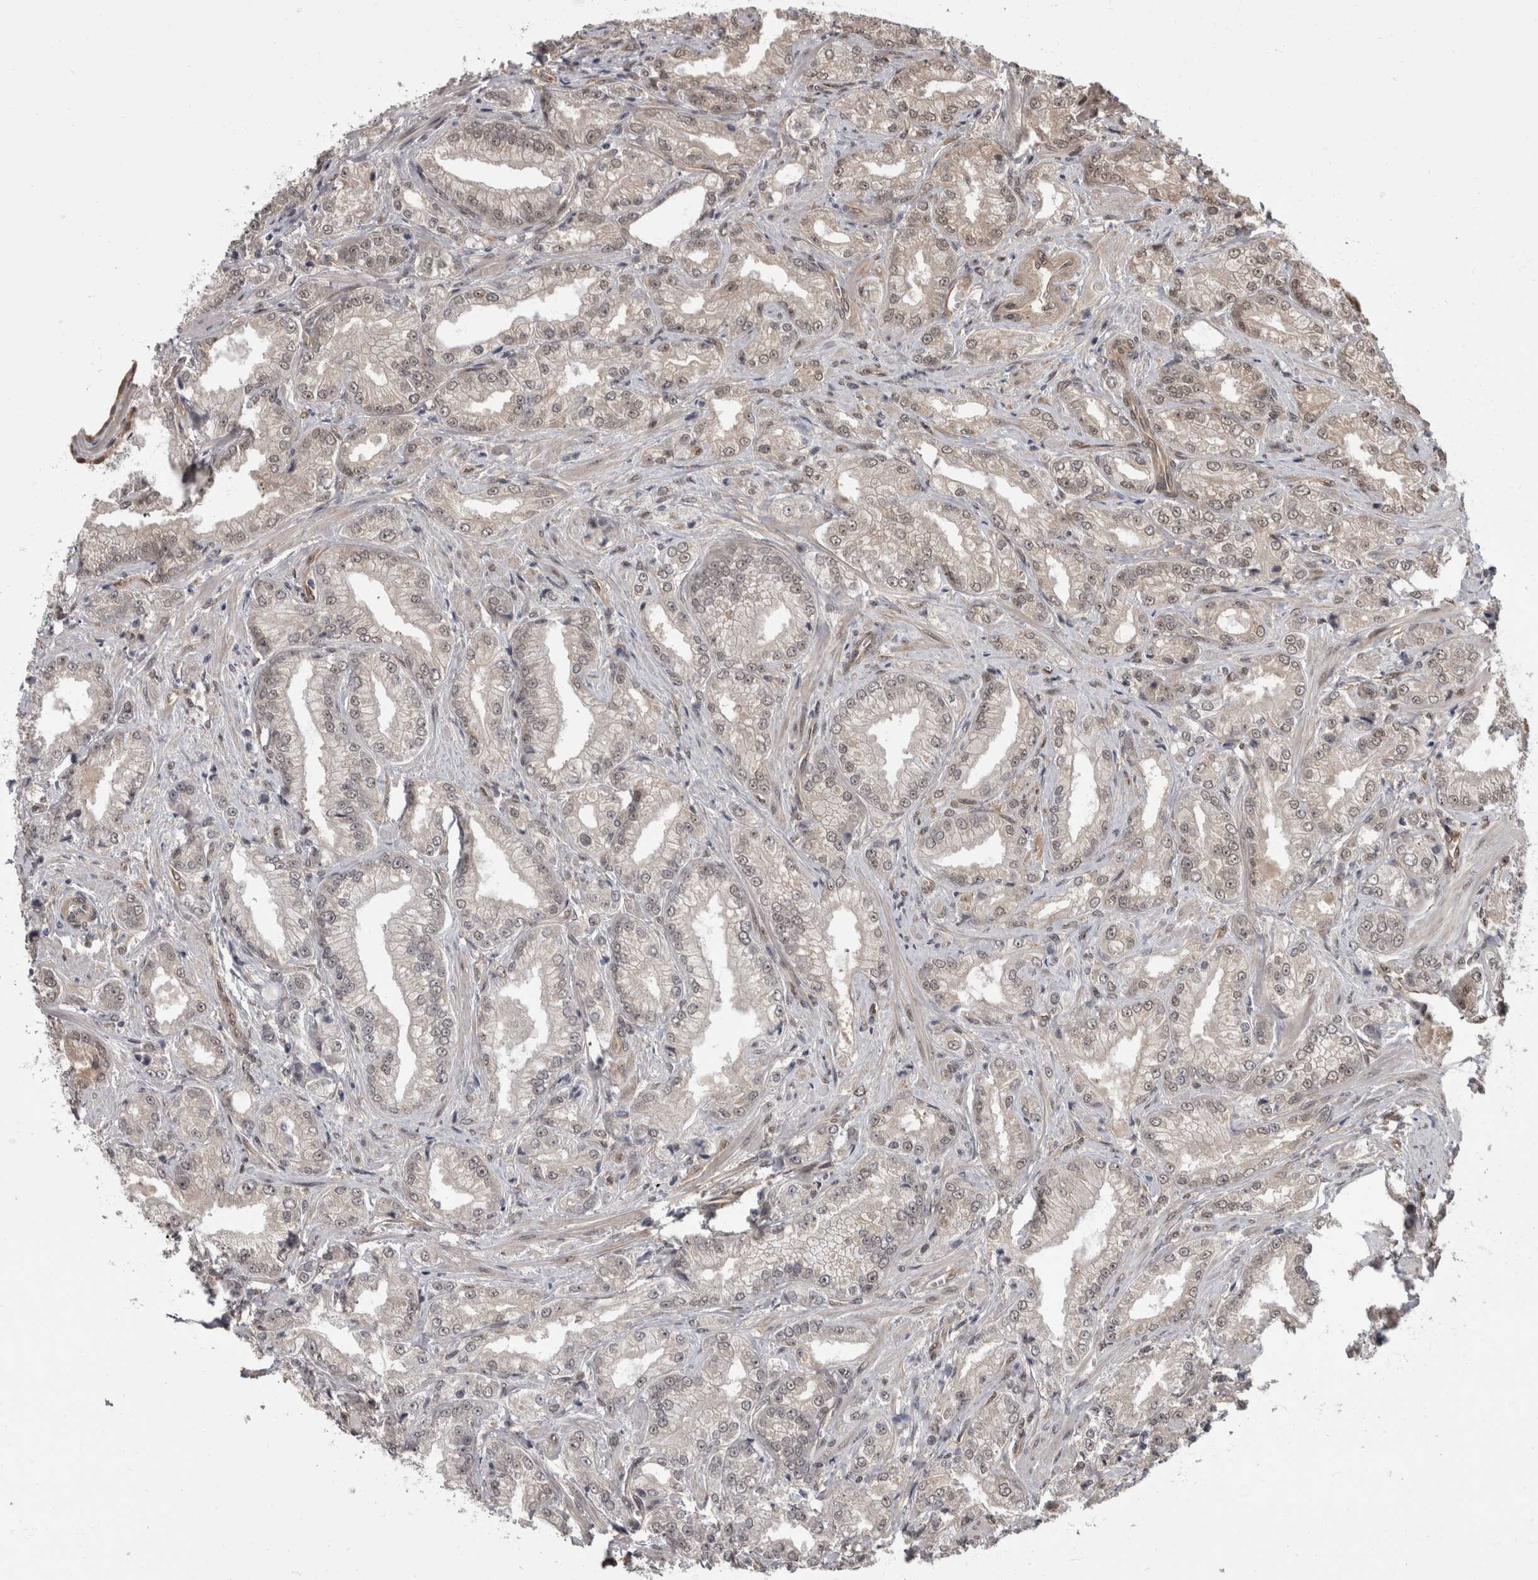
{"staining": {"intensity": "weak", "quantity": "<25%", "location": "nuclear"}, "tissue": "prostate cancer", "cell_type": "Tumor cells", "image_type": "cancer", "snomed": [{"axis": "morphology", "description": "Adenocarcinoma, Low grade"}, {"axis": "topography", "description": "Prostate"}], "caption": "DAB (3,3'-diaminobenzidine) immunohistochemical staining of prostate cancer (low-grade adenocarcinoma) shows no significant staining in tumor cells.", "gene": "AKT3", "patient": {"sex": "male", "age": 62}}